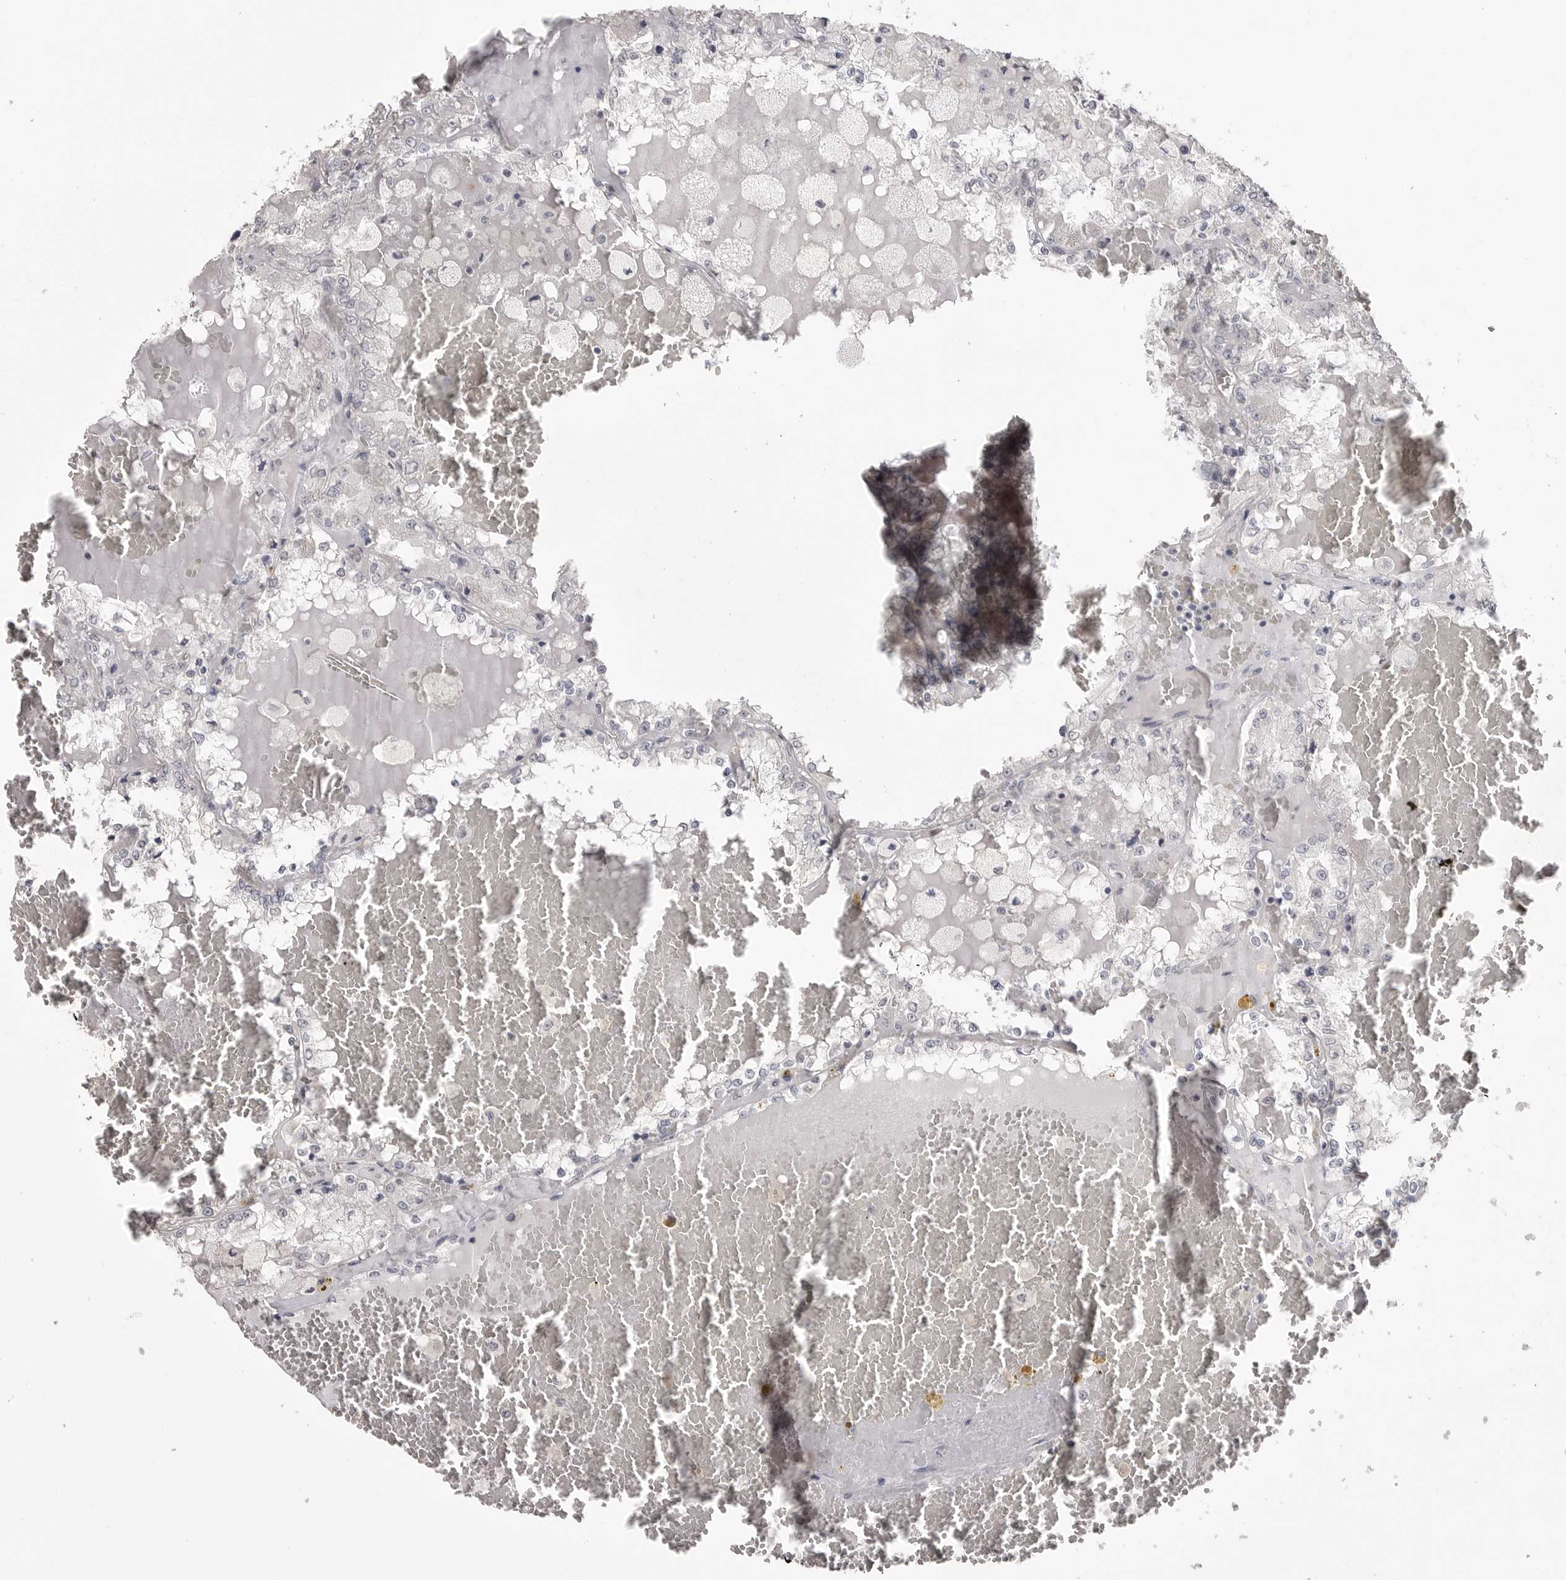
{"staining": {"intensity": "negative", "quantity": "none", "location": "none"}, "tissue": "renal cancer", "cell_type": "Tumor cells", "image_type": "cancer", "snomed": [{"axis": "morphology", "description": "Adenocarcinoma, NOS"}, {"axis": "topography", "description": "Kidney"}], "caption": "Adenocarcinoma (renal) stained for a protein using IHC reveals no staining tumor cells.", "gene": "GPN2", "patient": {"sex": "female", "age": 56}}